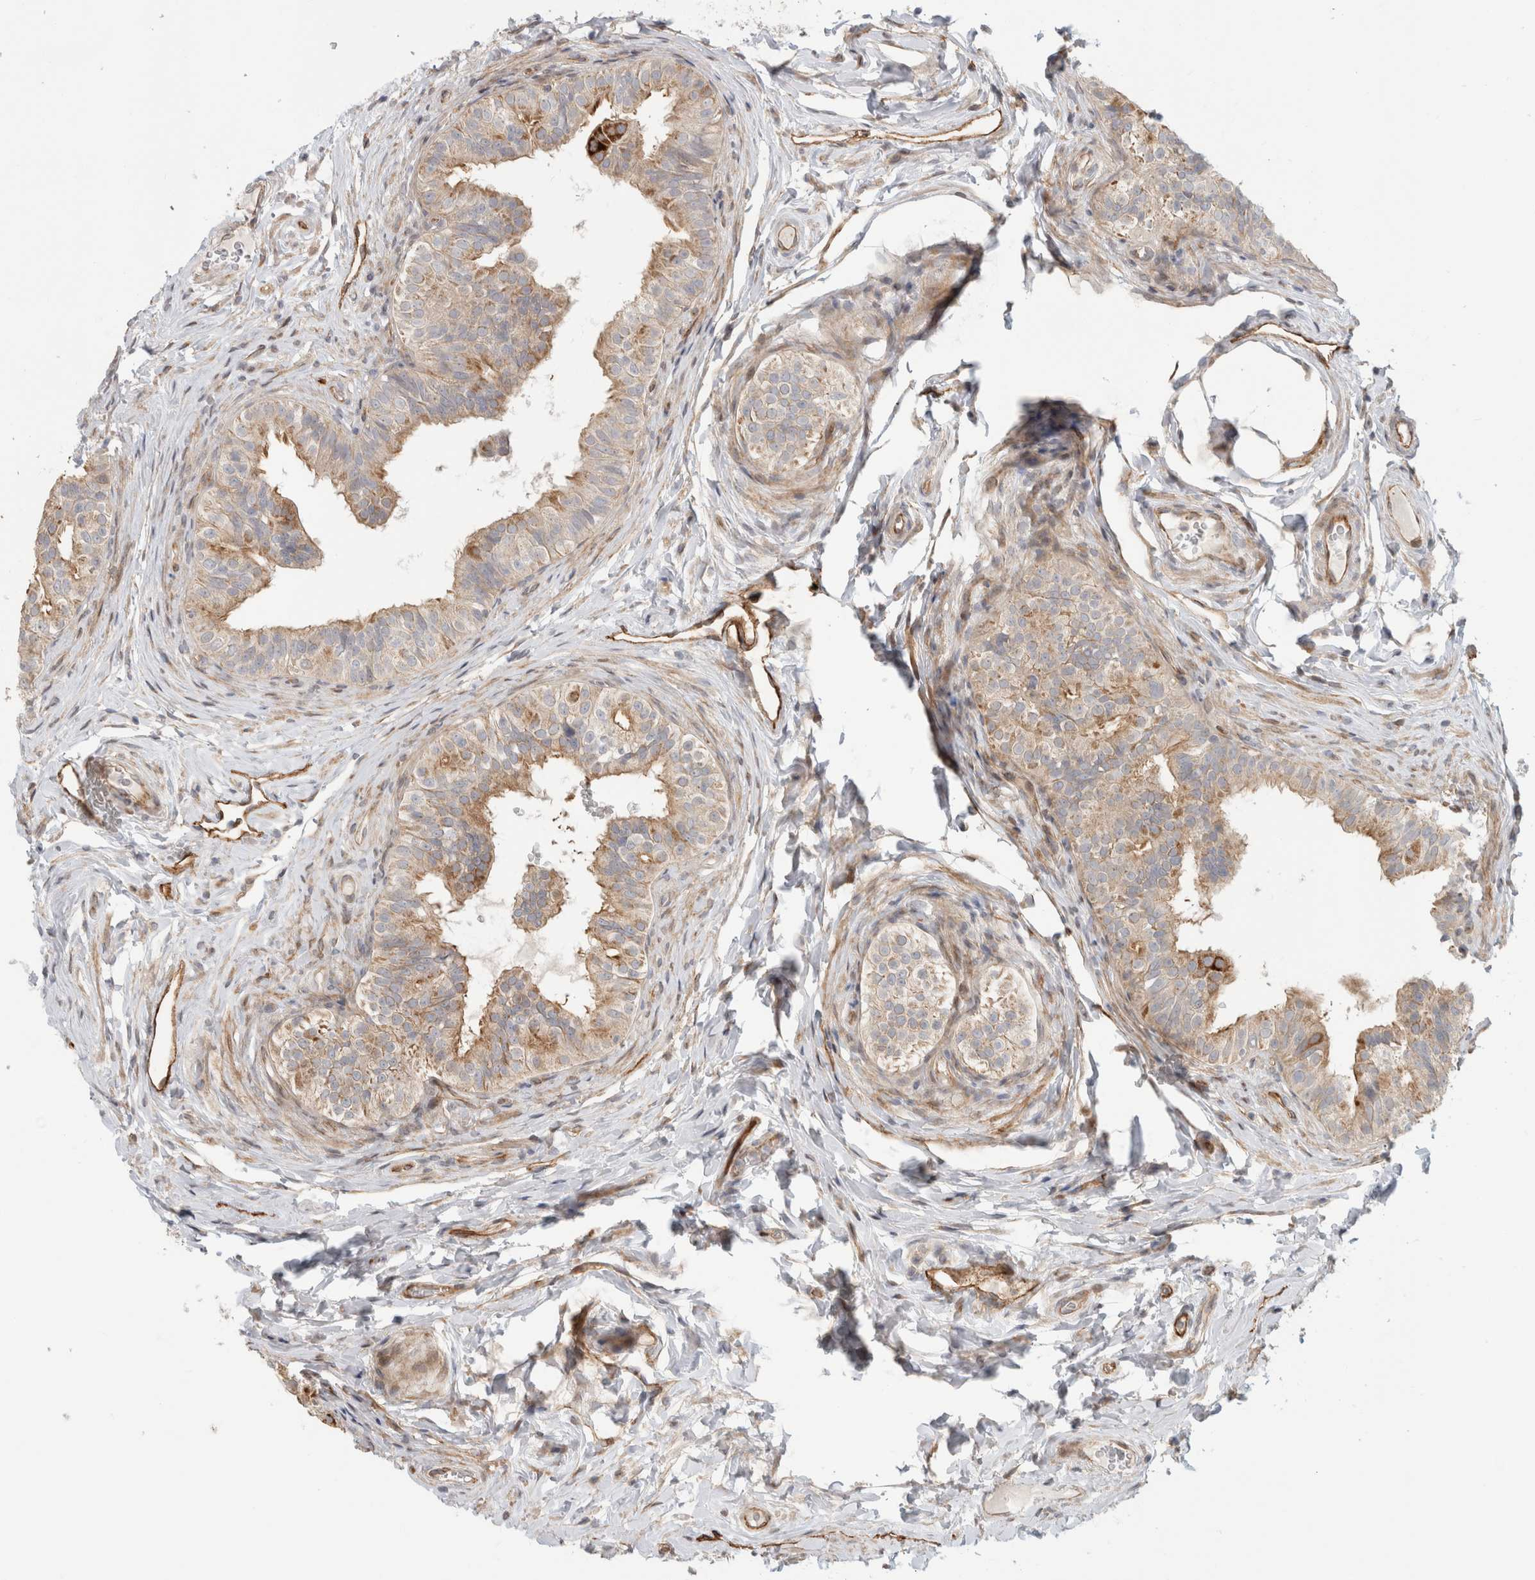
{"staining": {"intensity": "moderate", "quantity": "<25%", "location": "cytoplasmic/membranous"}, "tissue": "epididymis", "cell_type": "Glandular cells", "image_type": "normal", "snomed": [{"axis": "morphology", "description": "Normal tissue, NOS"}, {"axis": "topography", "description": "Epididymis"}], "caption": "Epididymis stained with DAB (3,3'-diaminobenzidine) immunohistochemistry exhibits low levels of moderate cytoplasmic/membranous expression in about <25% of glandular cells.", "gene": "KPNA5", "patient": {"sex": "male", "age": 49}}